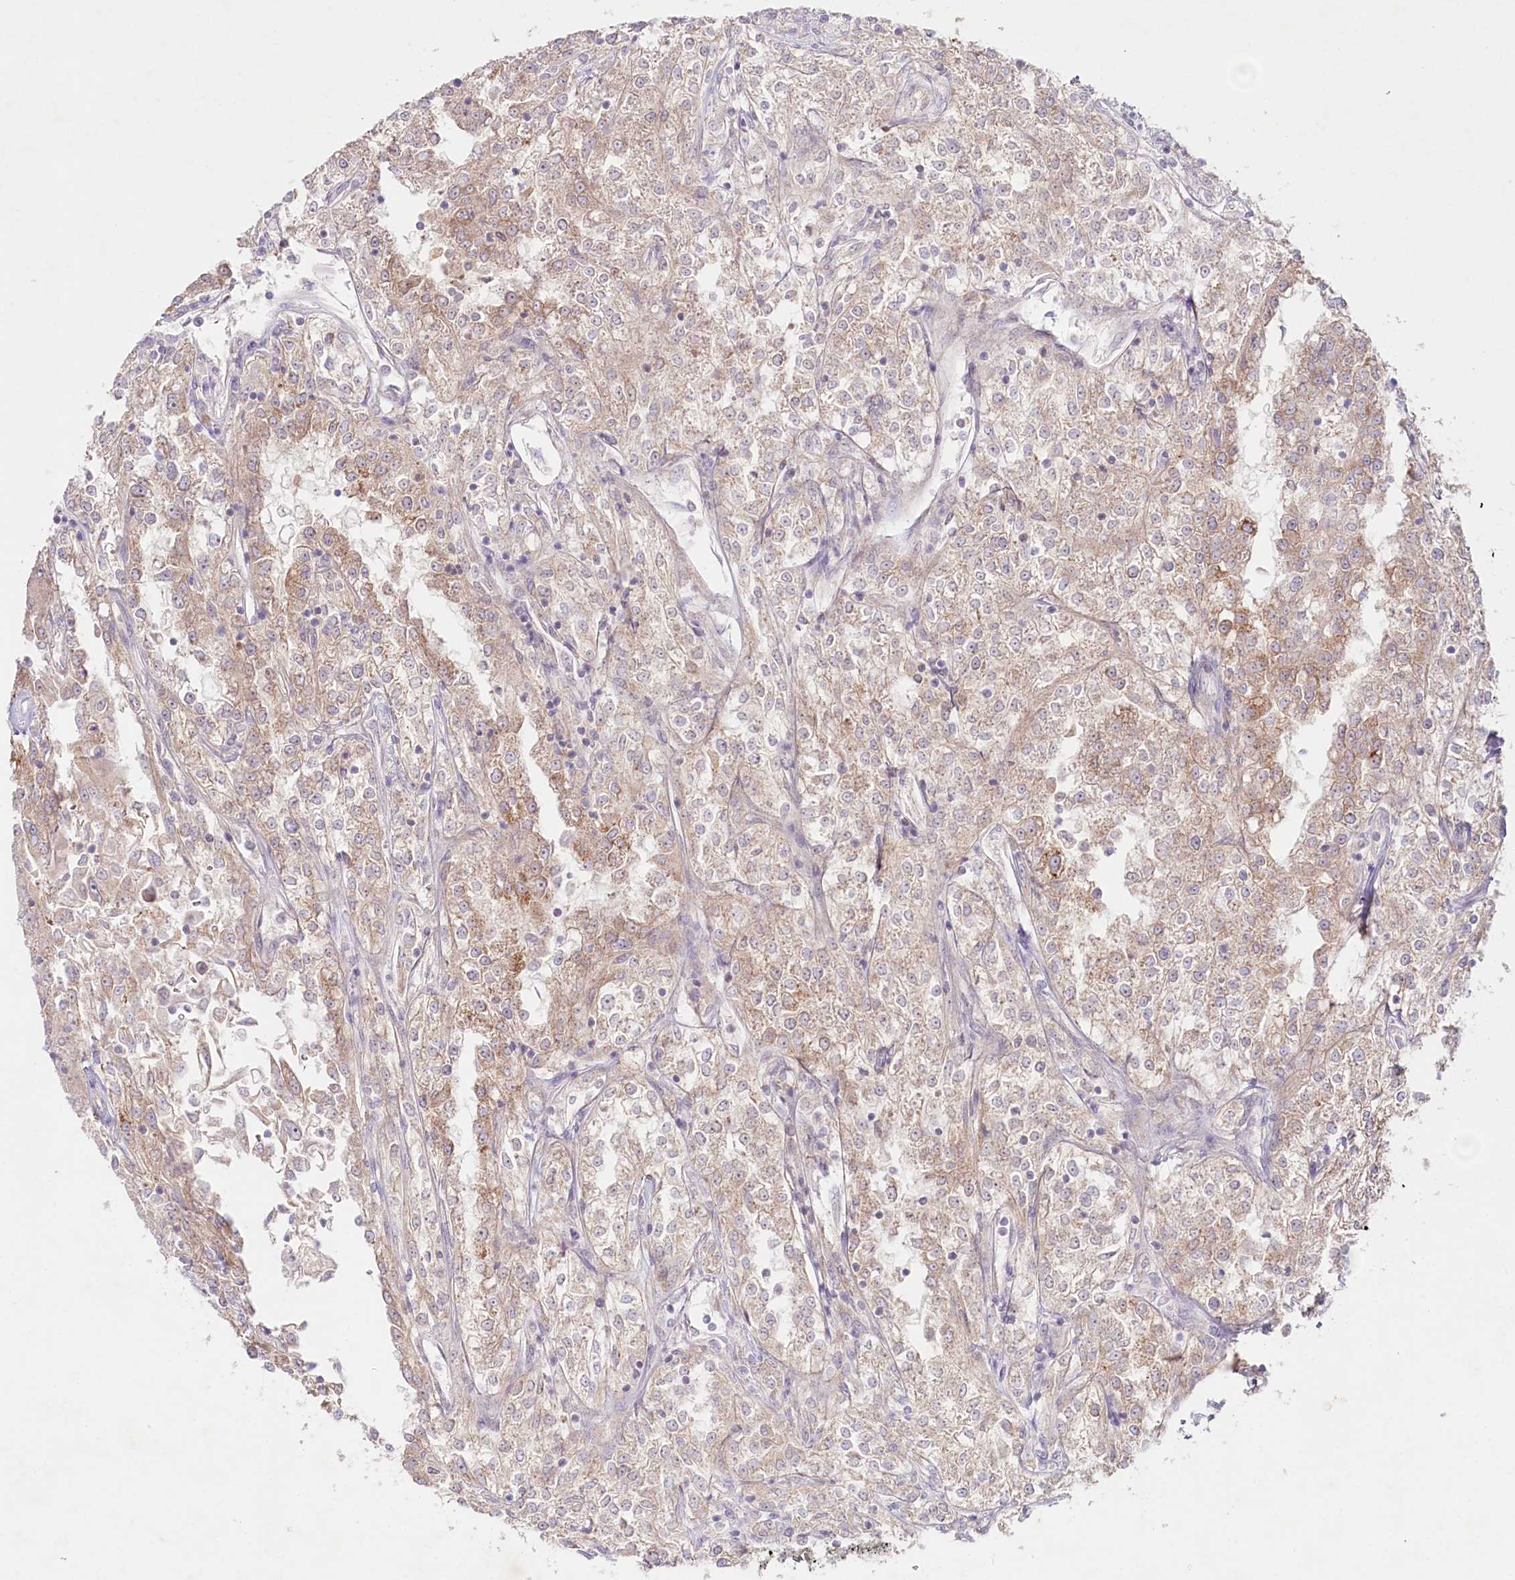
{"staining": {"intensity": "weak", "quantity": "25%-75%", "location": "cytoplasmic/membranous"}, "tissue": "renal cancer", "cell_type": "Tumor cells", "image_type": "cancer", "snomed": [{"axis": "morphology", "description": "Adenocarcinoma, NOS"}, {"axis": "topography", "description": "Kidney"}], "caption": "Tumor cells reveal low levels of weak cytoplasmic/membranous expression in about 25%-75% of cells in adenocarcinoma (renal).", "gene": "TNIP1", "patient": {"sex": "female", "age": 52}}